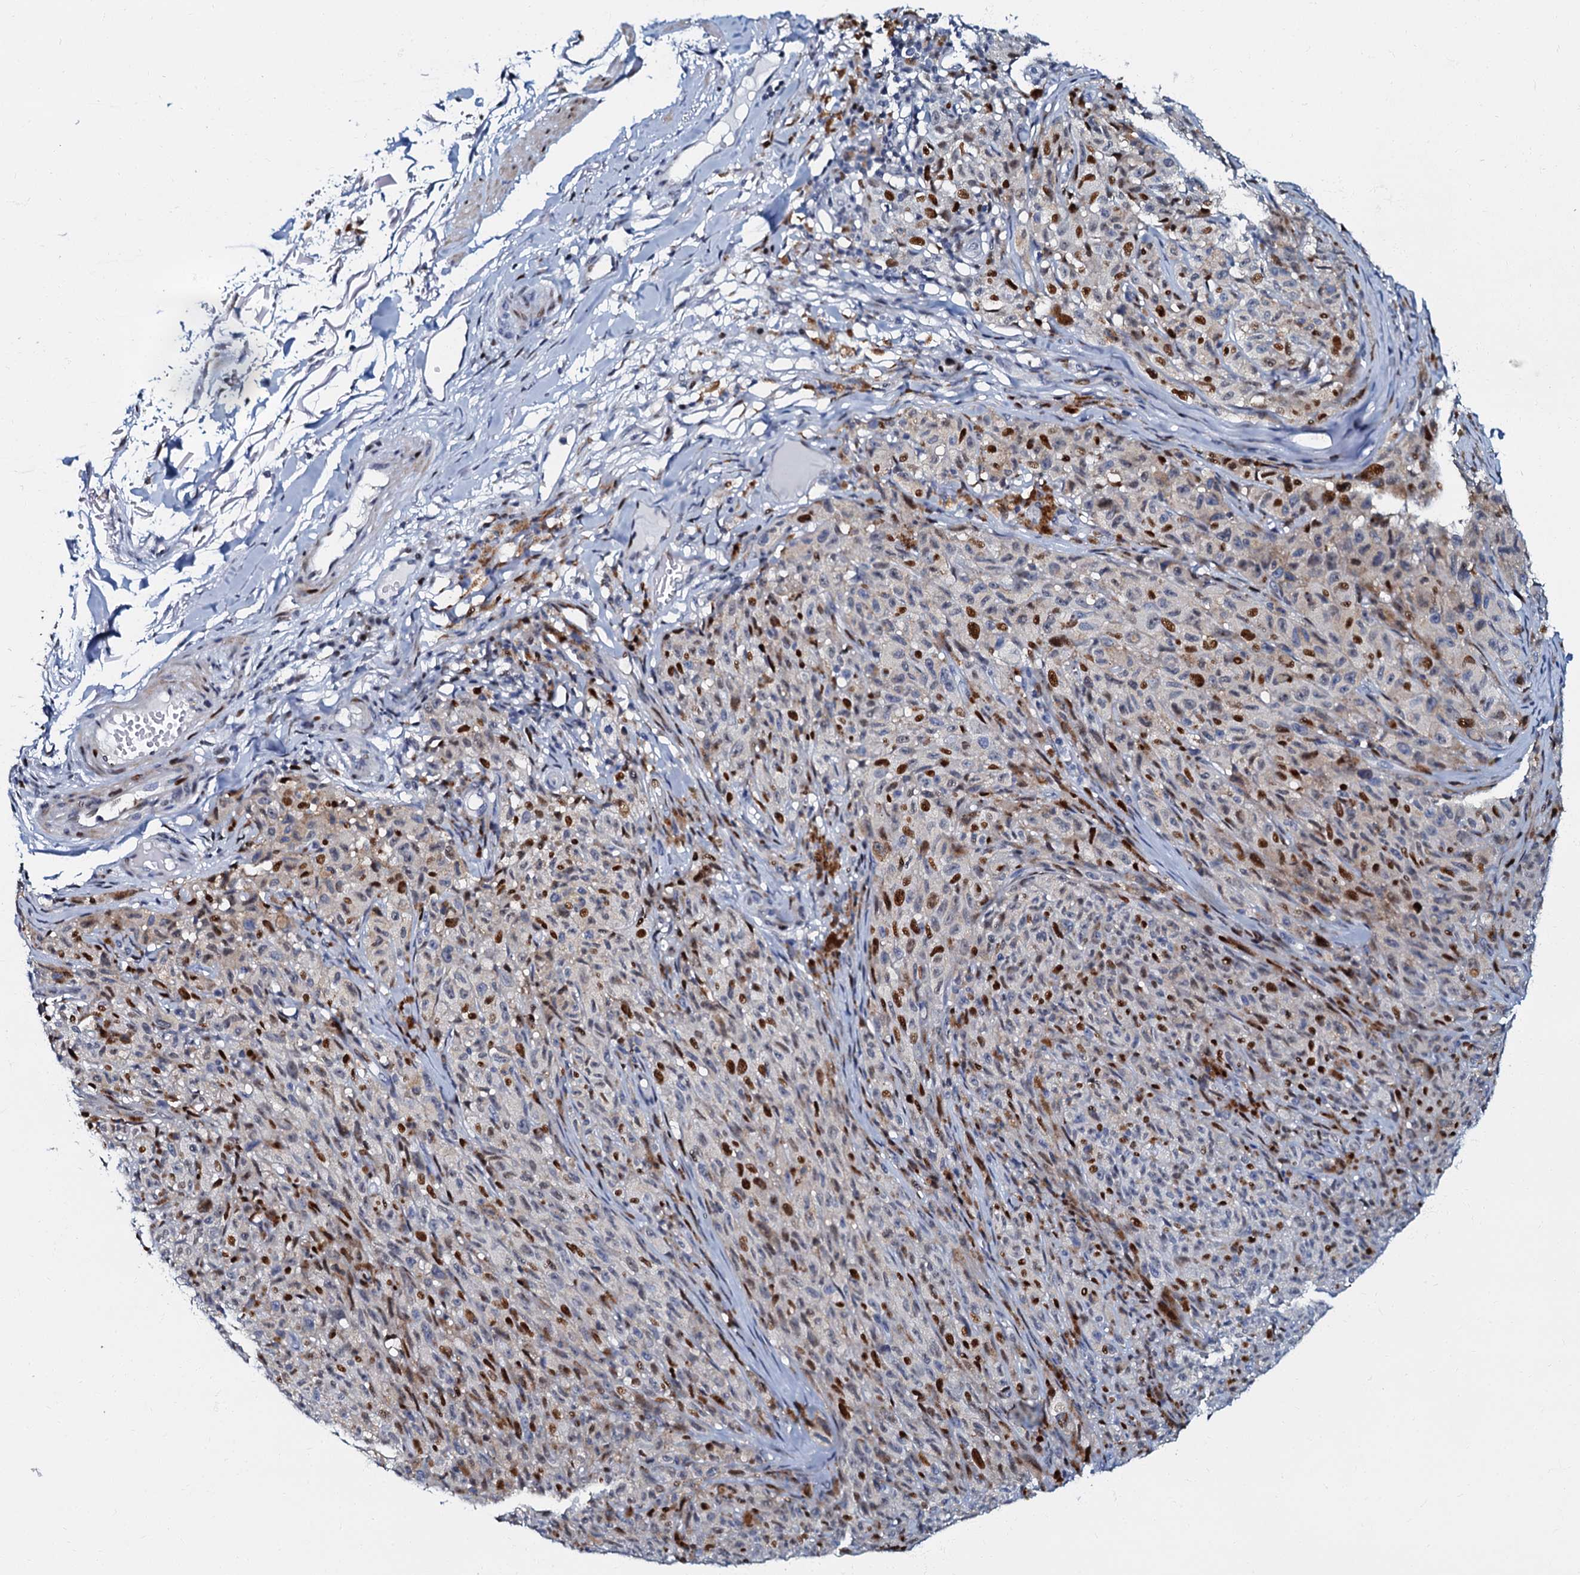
{"staining": {"intensity": "strong", "quantity": "<25%", "location": "nuclear"}, "tissue": "melanoma", "cell_type": "Tumor cells", "image_type": "cancer", "snomed": [{"axis": "morphology", "description": "Malignant melanoma, NOS"}, {"axis": "topography", "description": "Skin"}], "caption": "A histopathology image of human melanoma stained for a protein shows strong nuclear brown staining in tumor cells. The protein of interest is shown in brown color, while the nuclei are stained blue.", "gene": "MFSD5", "patient": {"sex": "female", "age": 82}}